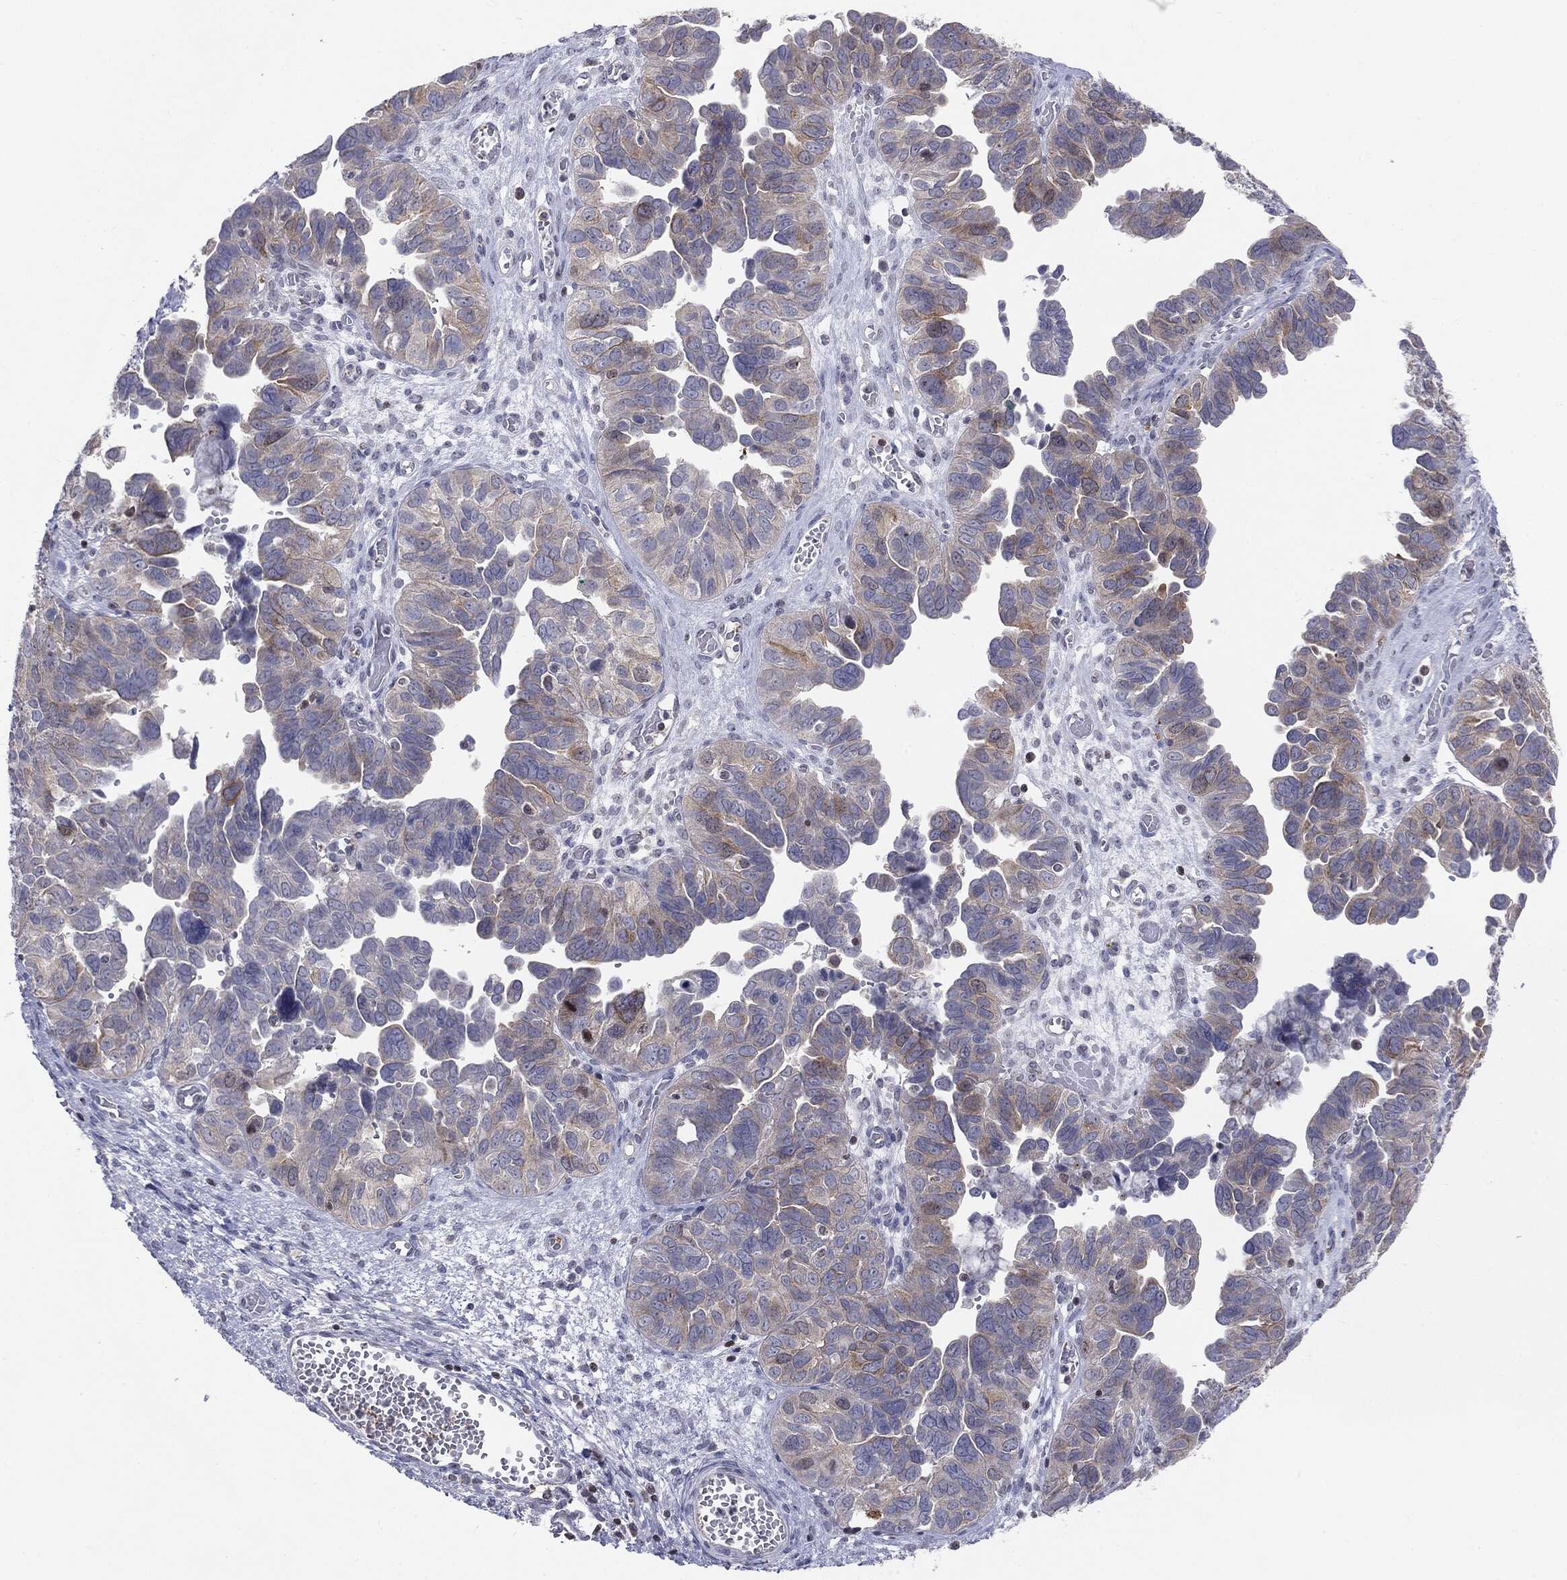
{"staining": {"intensity": "weak", "quantity": "<25%", "location": "cytoplasmic/membranous"}, "tissue": "ovarian cancer", "cell_type": "Tumor cells", "image_type": "cancer", "snomed": [{"axis": "morphology", "description": "Cystadenocarcinoma, serous, NOS"}, {"axis": "topography", "description": "Ovary"}], "caption": "Human ovarian cancer stained for a protein using immunohistochemistry (IHC) reveals no expression in tumor cells.", "gene": "KIF2C", "patient": {"sex": "female", "age": 64}}